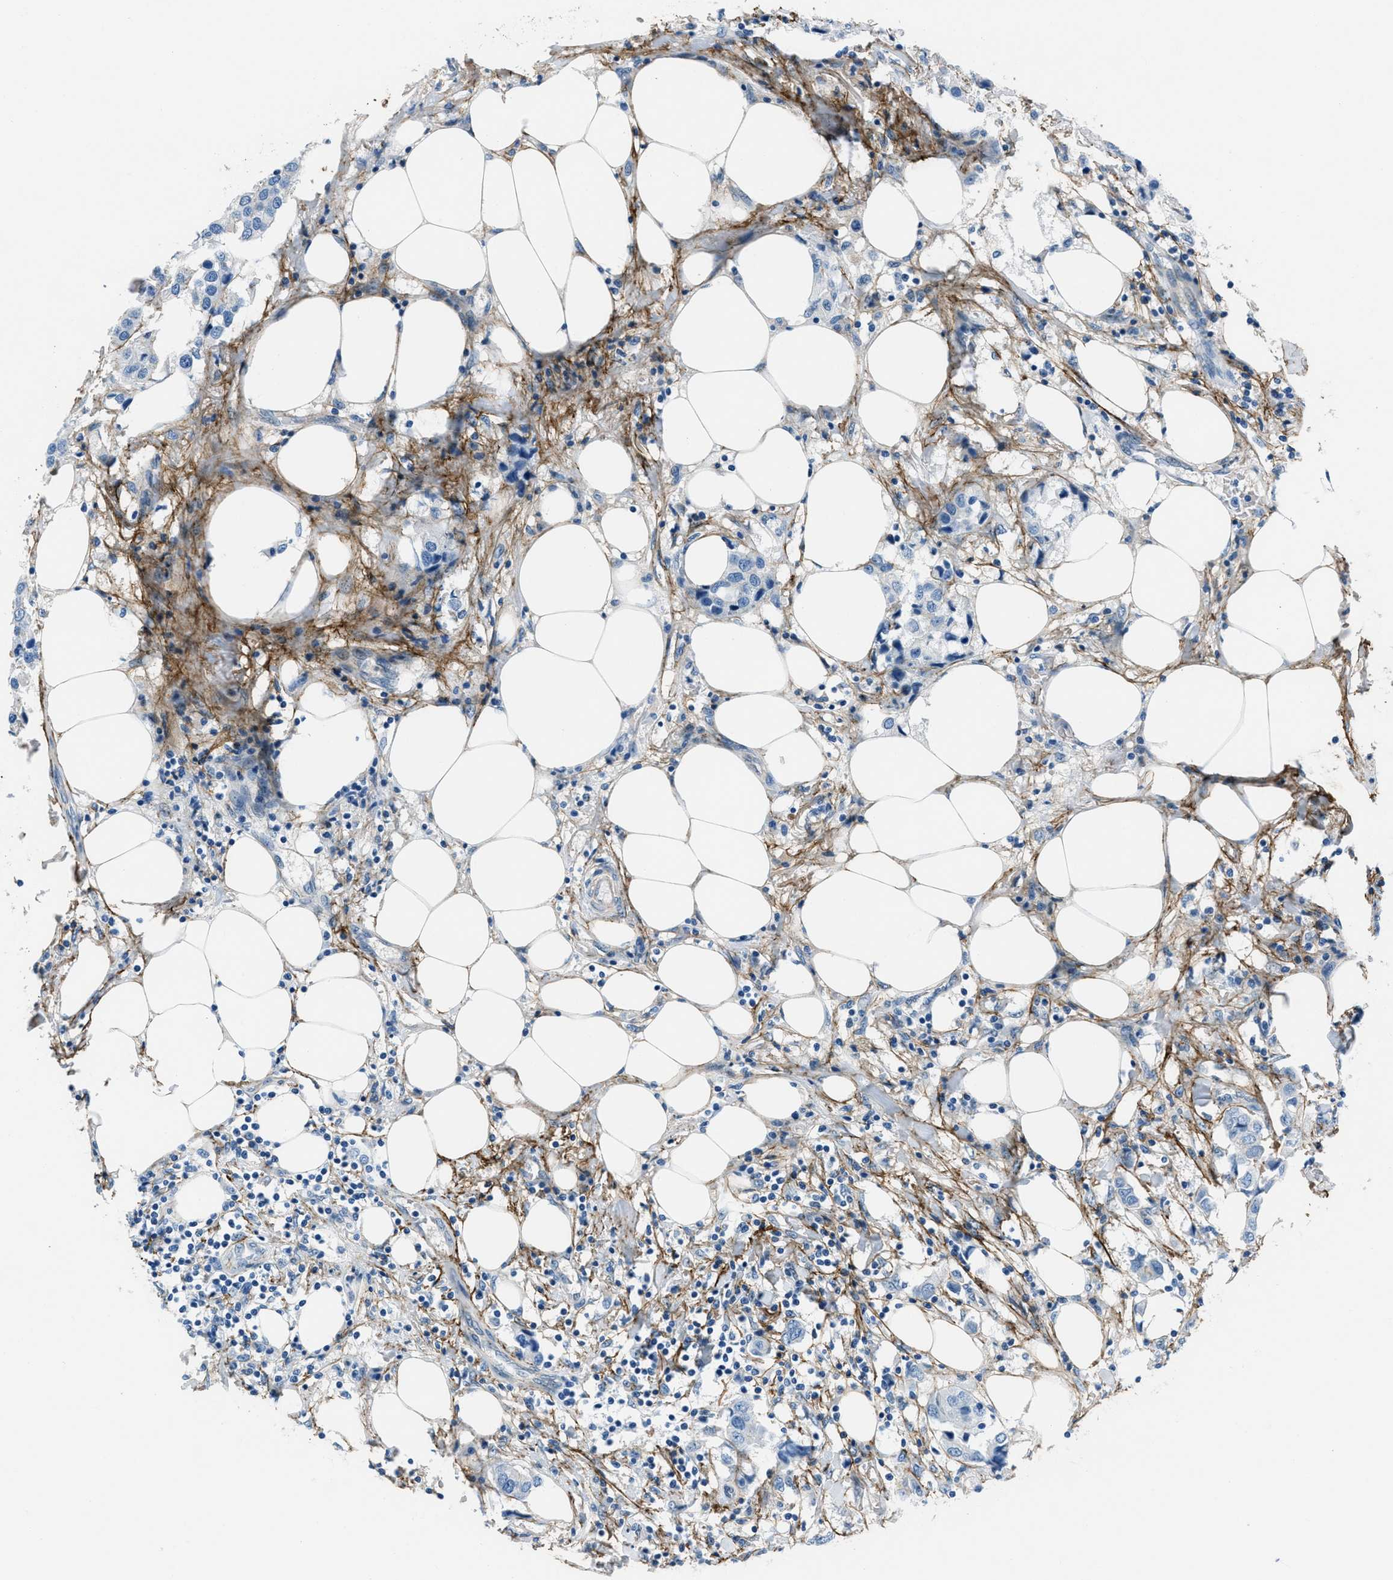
{"staining": {"intensity": "negative", "quantity": "none", "location": "none"}, "tissue": "breast cancer", "cell_type": "Tumor cells", "image_type": "cancer", "snomed": [{"axis": "morphology", "description": "Duct carcinoma"}, {"axis": "topography", "description": "Breast"}], "caption": "Protein analysis of breast infiltrating ductal carcinoma reveals no significant expression in tumor cells.", "gene": "FBN1", "patient": {"sex": "female", "age": 80}}